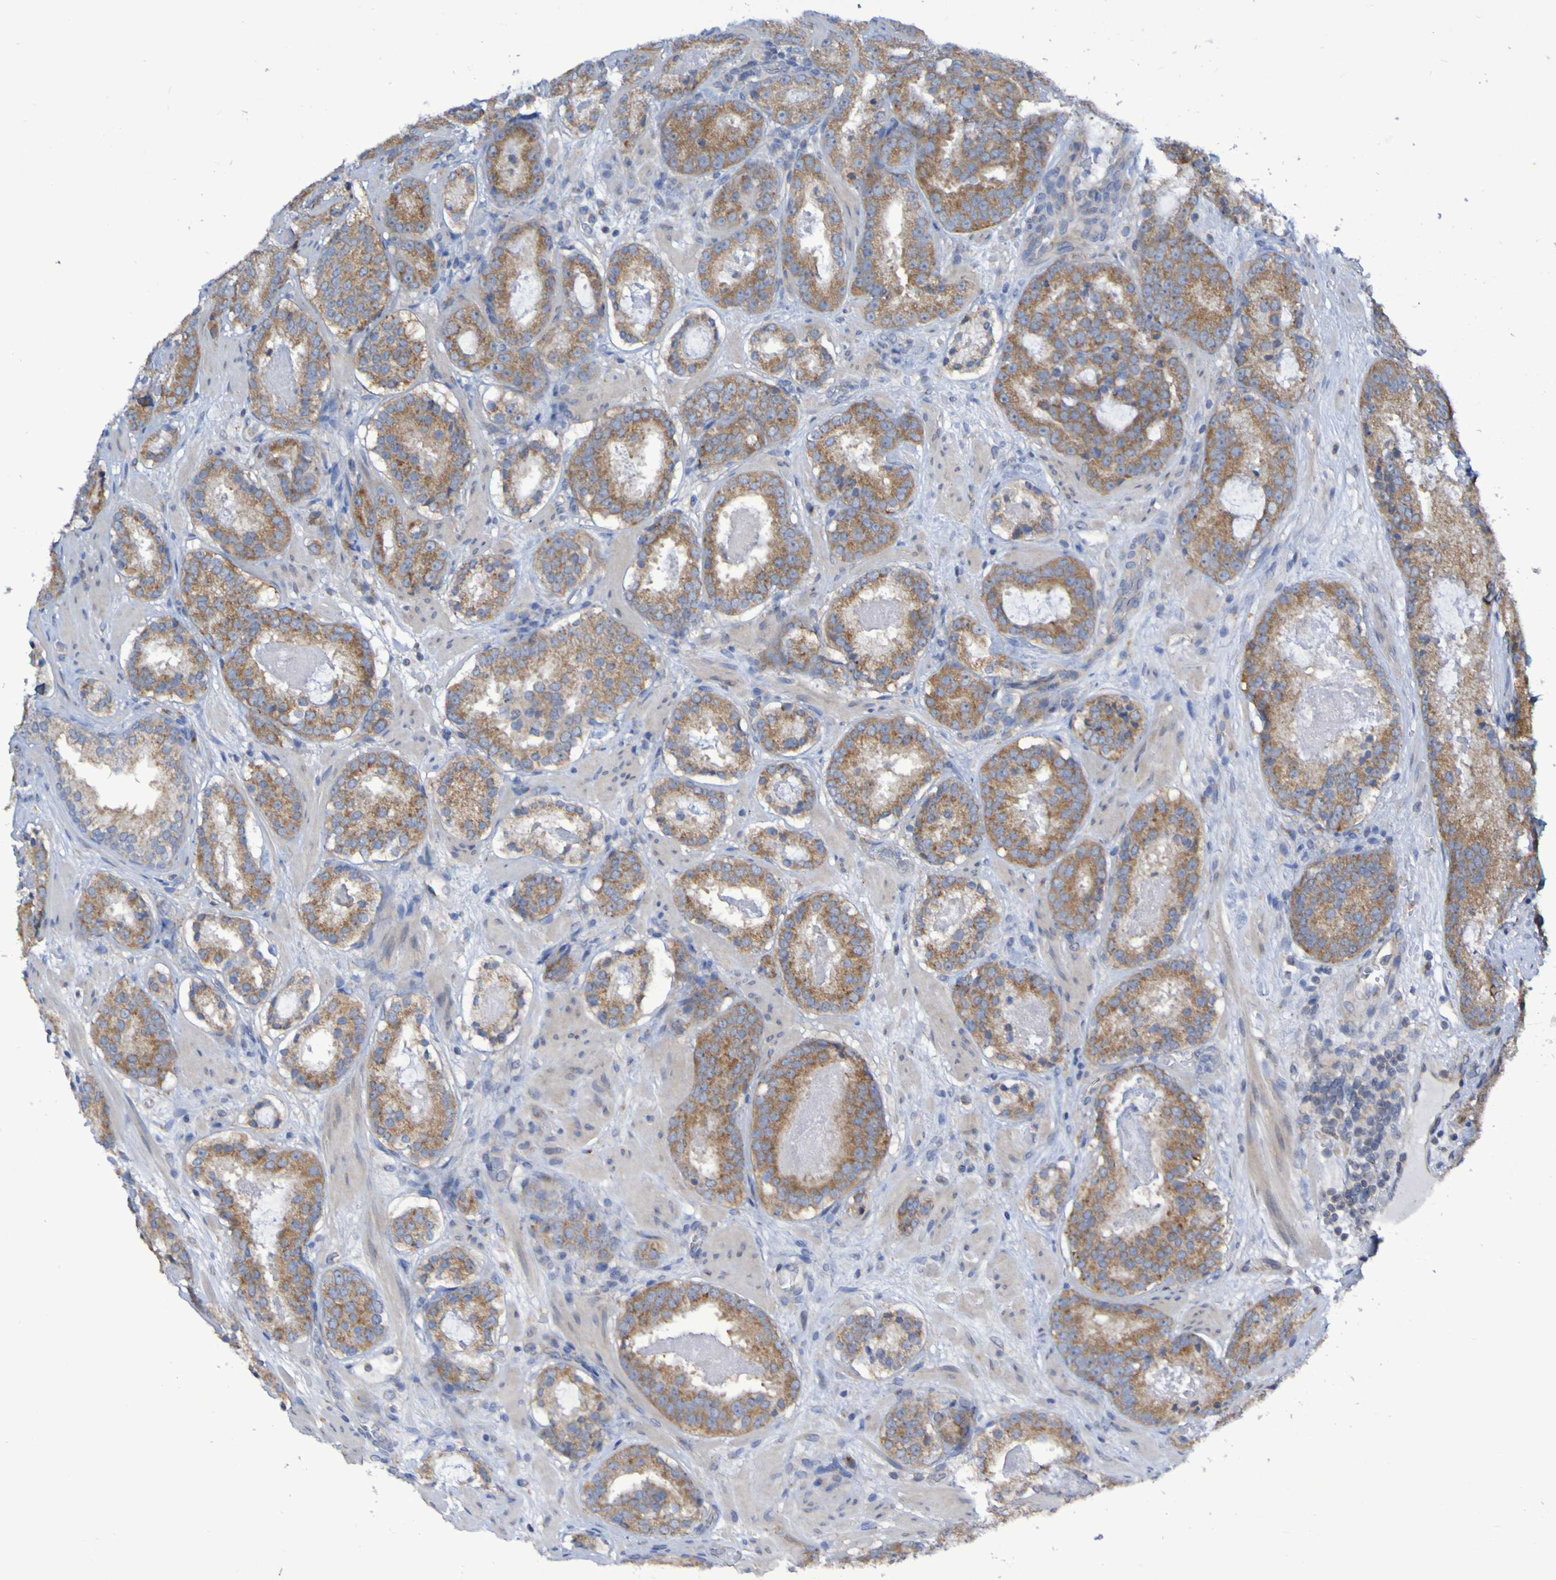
{"staining": {"intensity": "moderate", "quantity": ">75%", "location": "cytoplasmic/membranous"}, "tissue": "prostate cancer", "cell_type": "Tumor cells", "image_type": "cancer", "snomed": [{"axis": "morphology", "description": "Adenocarcinoma, Low grade"}, {"axis": "topography", "description": "Prostate"}], "caption": "Immunohistochemical staining of human prostate low-grade adenocarcinoma displays medium levels of moderate cytoplasmic/membranous staining in approximately >75% of tumor cells.", "gene": "LMBRD2", "patient": {"sex": "male", "age": 69}}